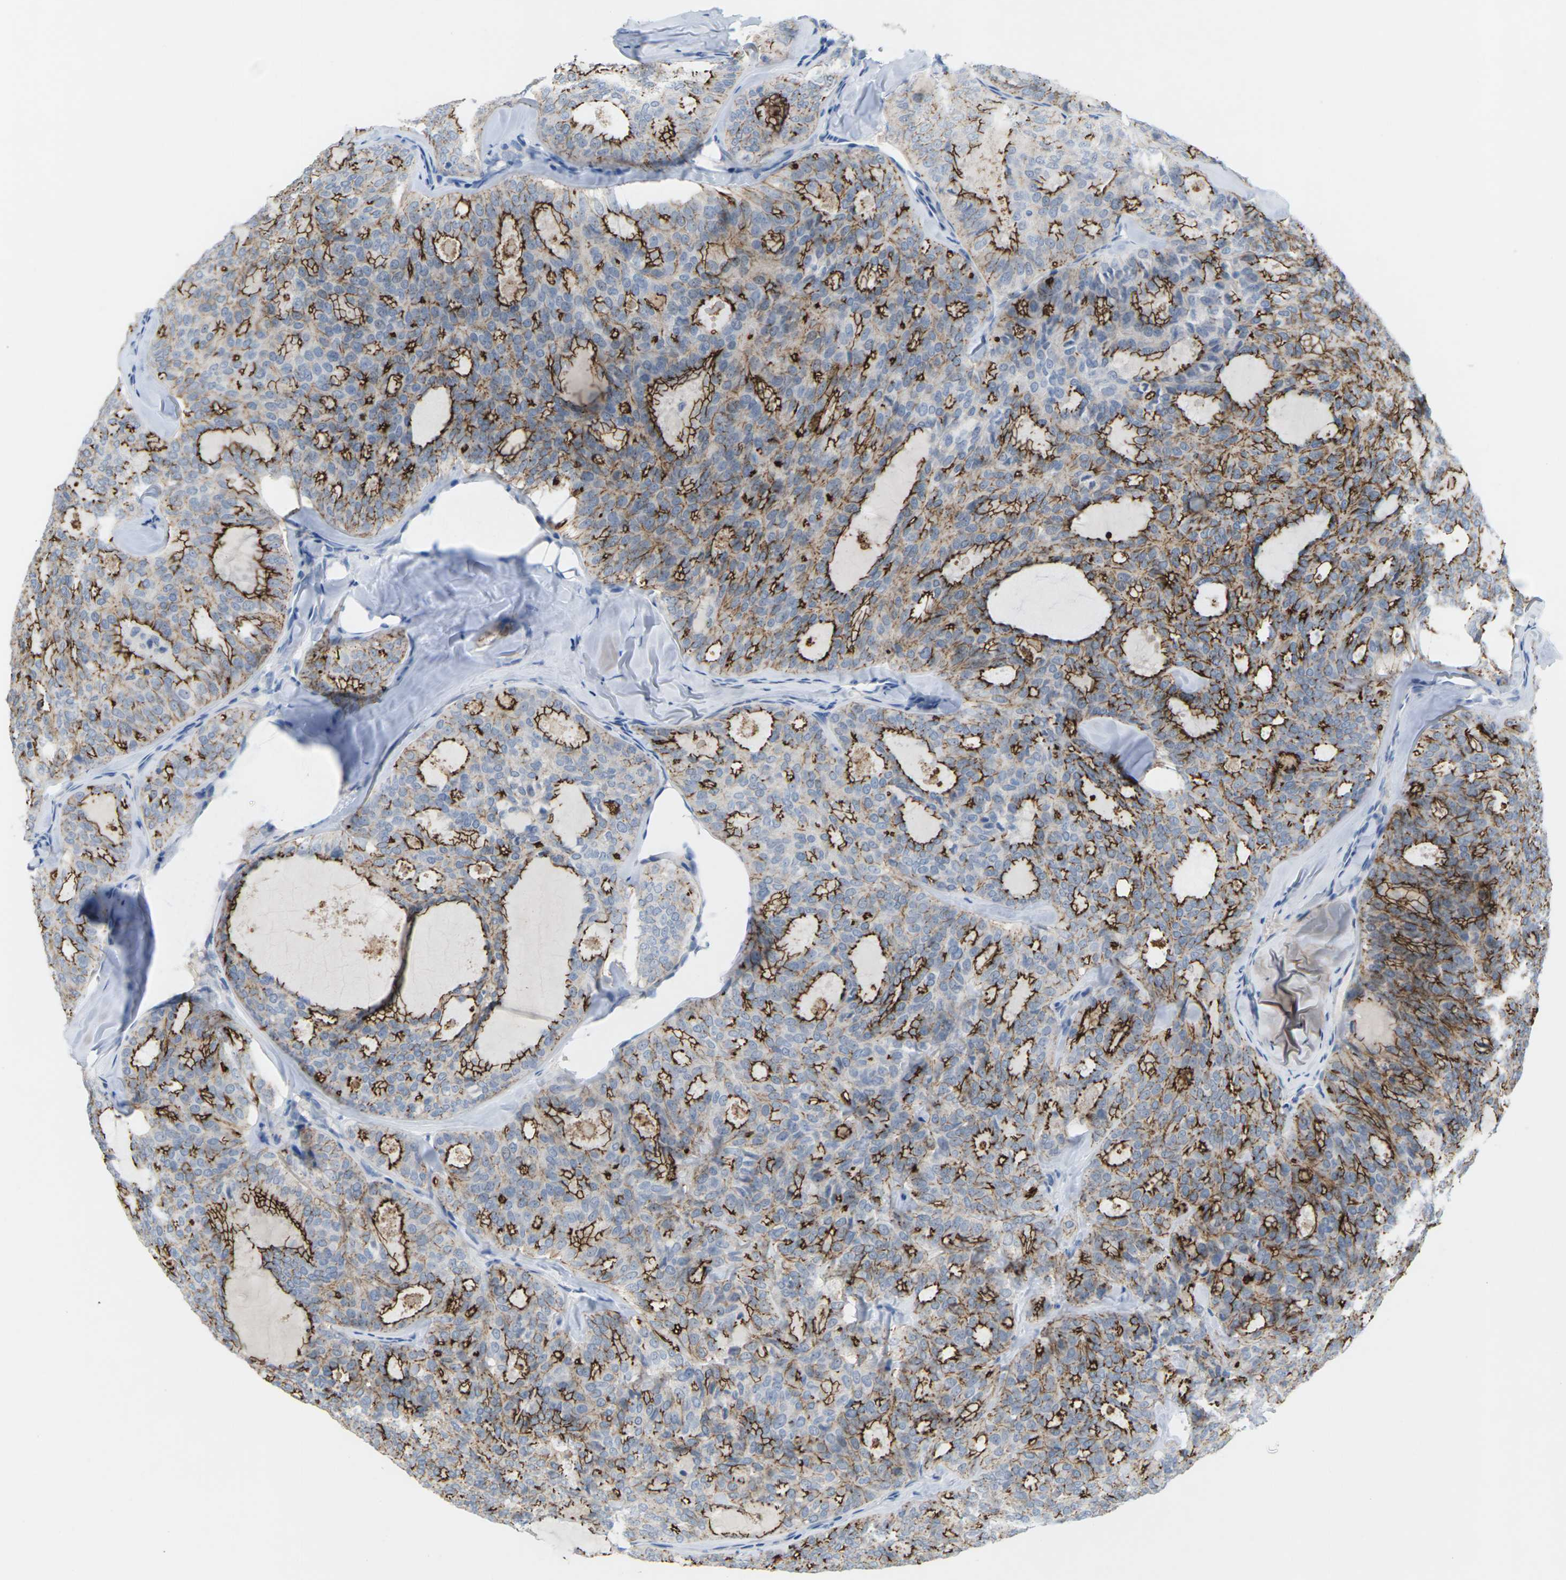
{"staining": {"intensity": "strong", "quantity": "25%-75%", "location": "cytoplasmic/membranous"}, "tissue": "thyroid cancer", "cell_type": "Tumor cells", "image_type": "cancer", "snomed": [{"axis": "morphology", "description": "Follicular adenoma carcinoma, NOS"}, {"axis": "topography", "description": "Thyroid gland"}], "caption": "A brown stain shows strong cytoplasmic/membranous staining of a protein in human thyroid cancer tumor cells.", "gene": "CLDN3", "patient": {"sex": "male", "age": 75}}